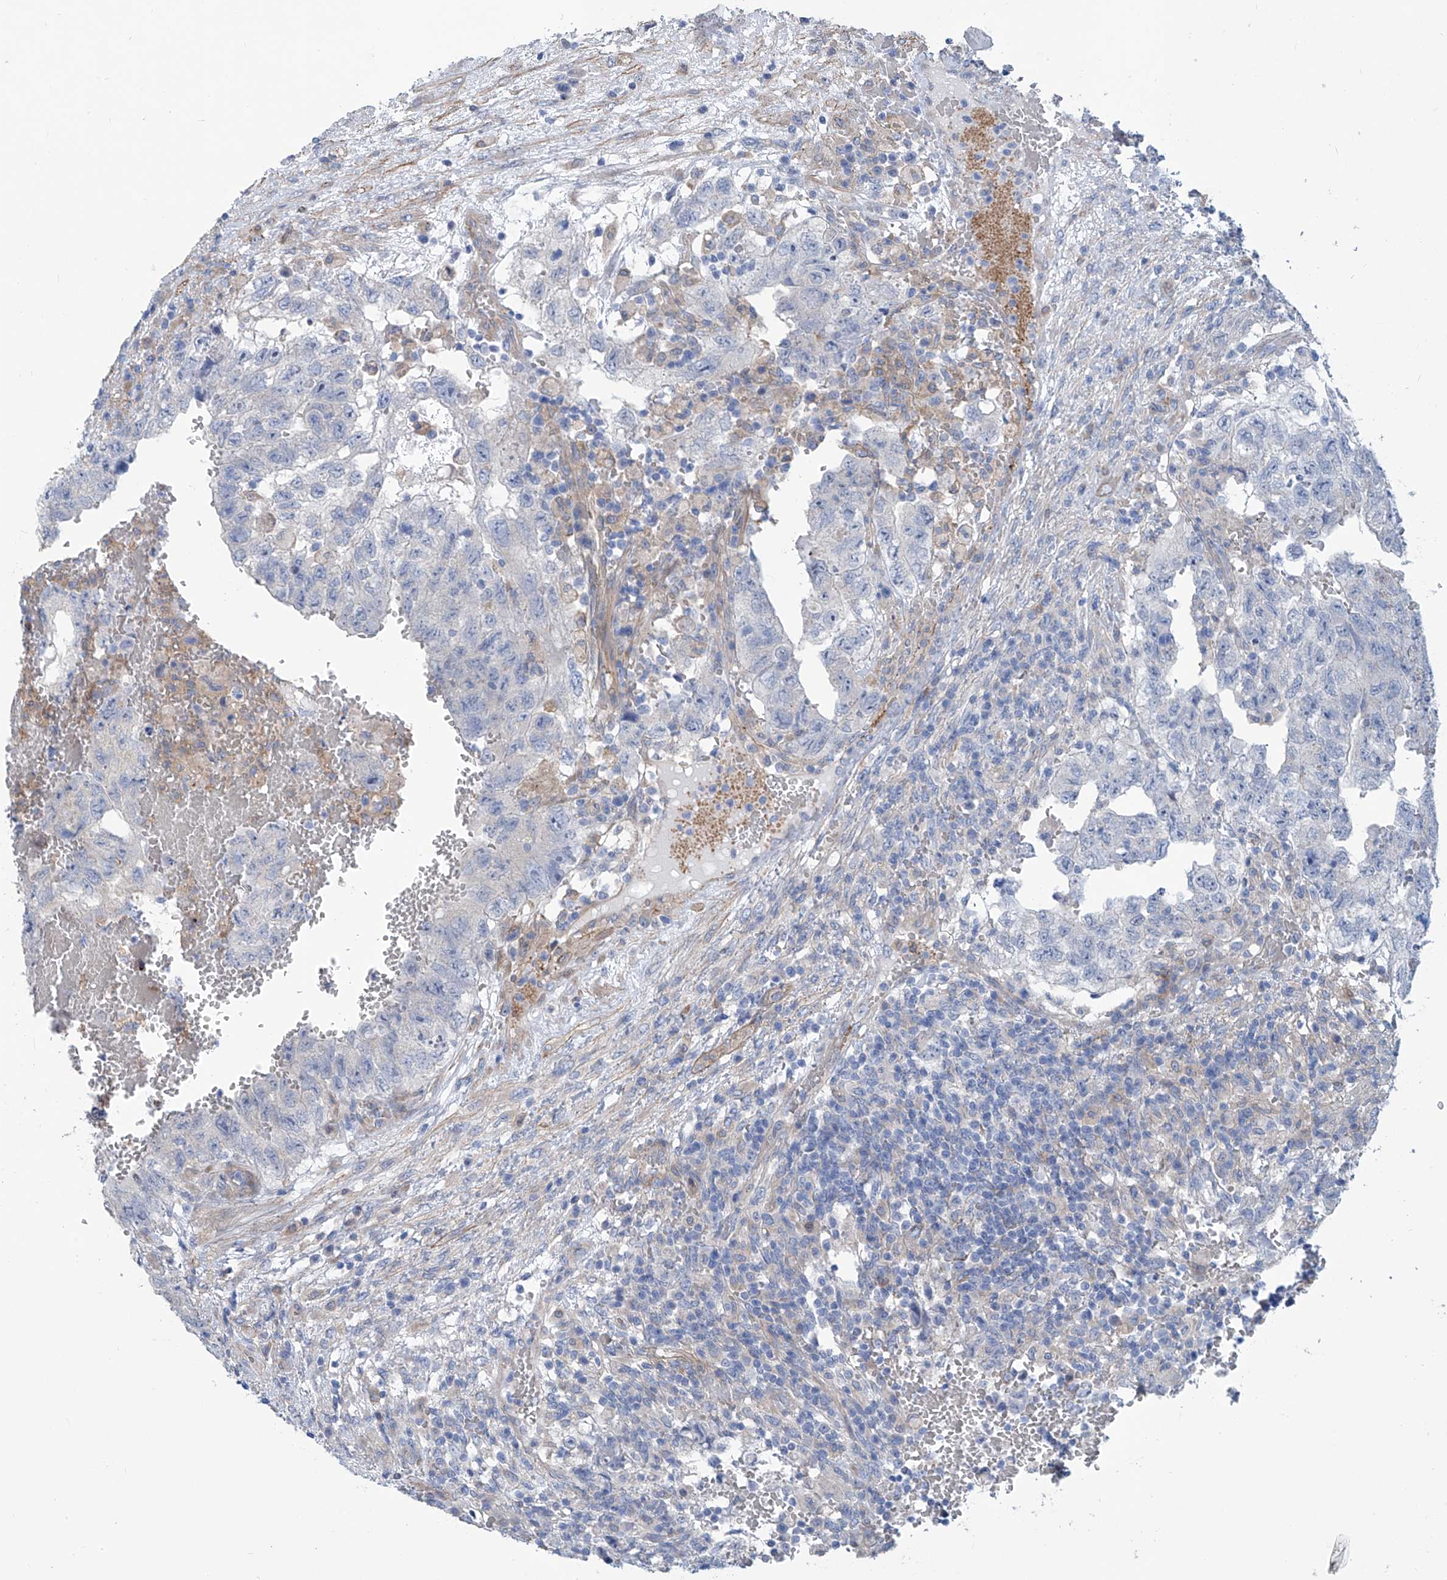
{"staining": {"intensity": "negative", "quantity": "none", "location": "none"}, "tissue": "testis cancer", "cell_type": "Tumor cells", "image_type": "cancer", "snomed": [{"axis": "morphology", "description": "Carcinoma, Embryonal, NOS"}, {"axis": "topography", "description": "Testis"}], "caption": "The micrograph shows no significant positivity in tumor cells of testis cancer.", "gene": "TNN", "patient": {"sex": "male", "age": 36}}